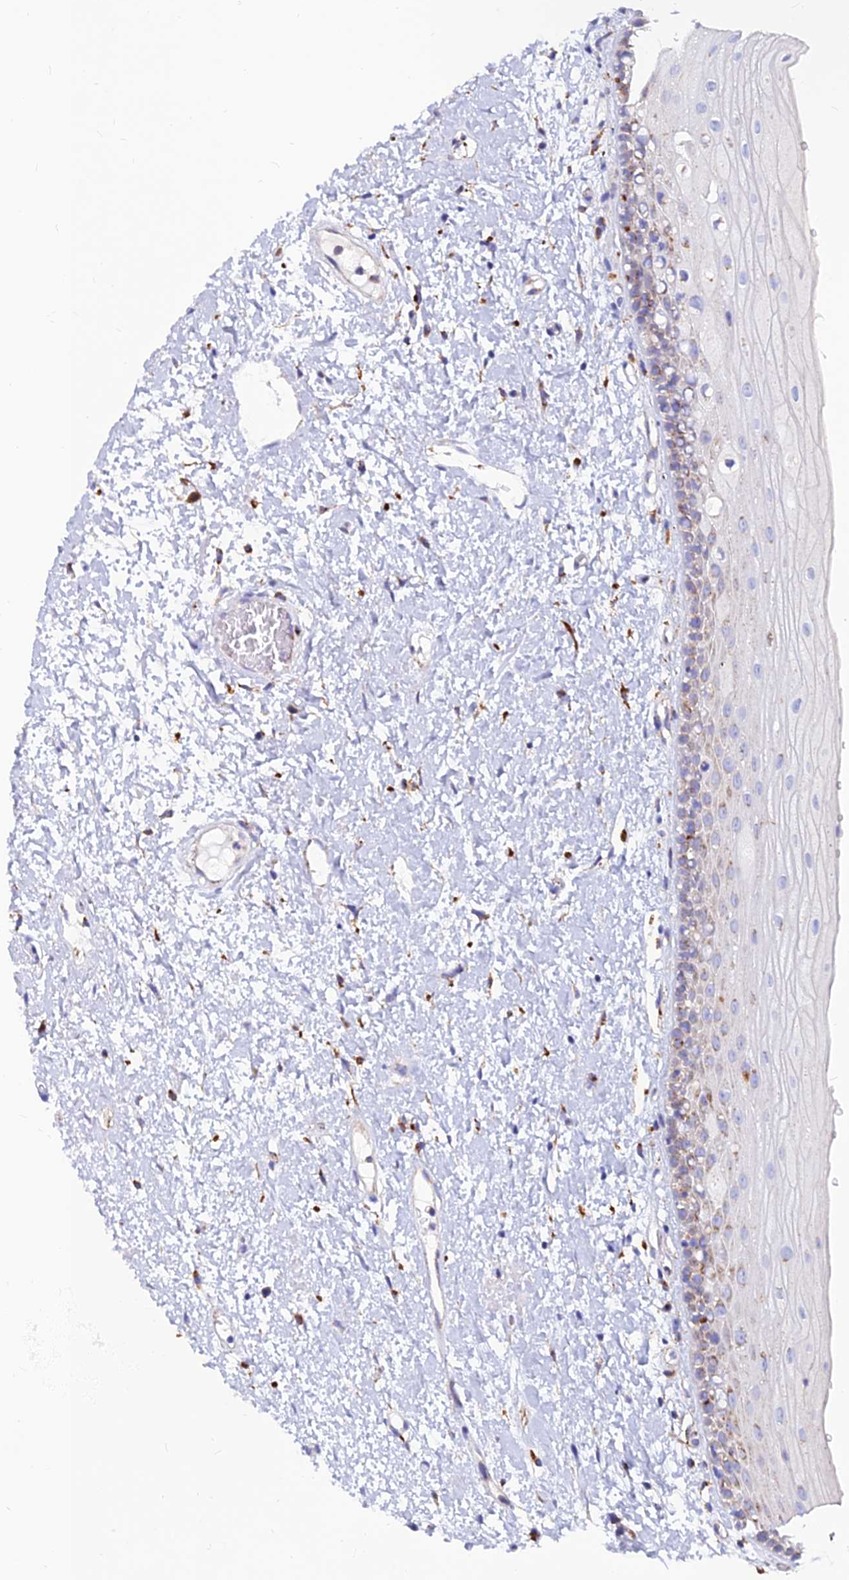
{"staining": {"intensity": "moderate", "quantity": "<25%", "location": "cytoplasmic/membranous"}, "tissue": "oral mucosa", "cell_type": "Squamous epithelial cells", "image_type": "normal", "snomed": [{"axis": "morphology", "description": "Normal tissue, NOS"}, {"axis": "topography", "description": "Oral tissue"}], "caption": "Immunohistochemistry (DAB (3,3'-diaminobenzidine)) staining of normal oral mucosa reveals moderate cytoplasmic/membranous protein expression in approximately <25% of squamous epithelial cells.", "gene": "SPNS1", "patient": {"sex": "female", "age": 76}}